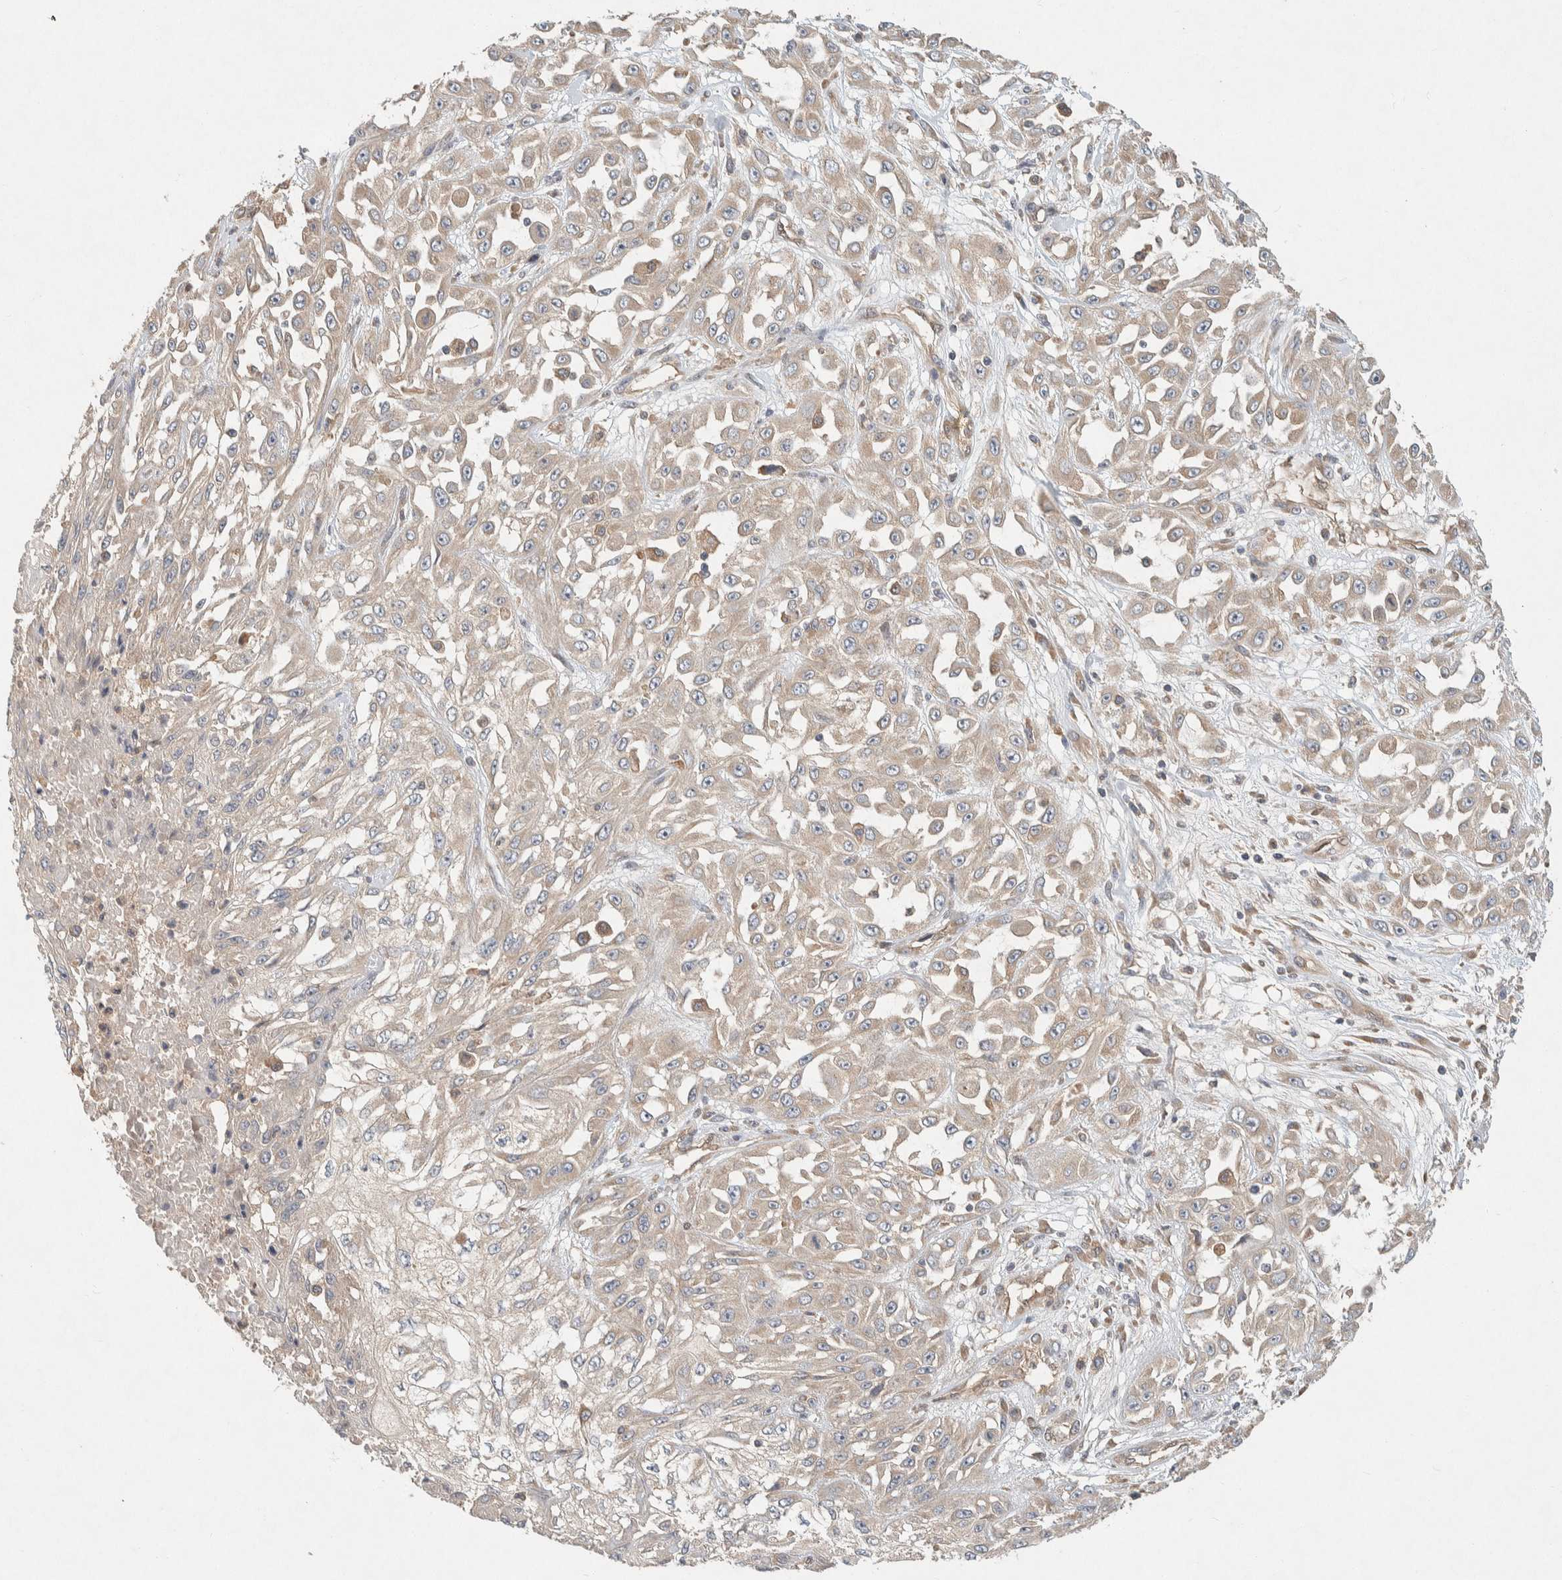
{"staining": {"intensity": "weak", "quantity": "25%-75%", "location": "cytoplasmic/membranous"}, "tissue": "skin cancer", "cell_type": "Tumor cells", "image_type": "cancer", "snomed": [{"axis": "morphology", "description": "Squamous cell carcinoma, NOS"}, {"axis": "morphology", "description": "Squamous cell carcinoma, metastatic, NOS"}, {"axis": "topography", "description": "Skin"}, {"axis": "topography", "description": "Lymph node"}], "caption": "Skin metastatic squamous cell carcinoma was stained to show a protein in brown. There is low levels of weak cytoplasmic/membranous staining in about 25%-75% of tumor cells. Nuclei are stained in blue.", "gene": "PXK", "patient": {"sex": "male", "age": 75}}